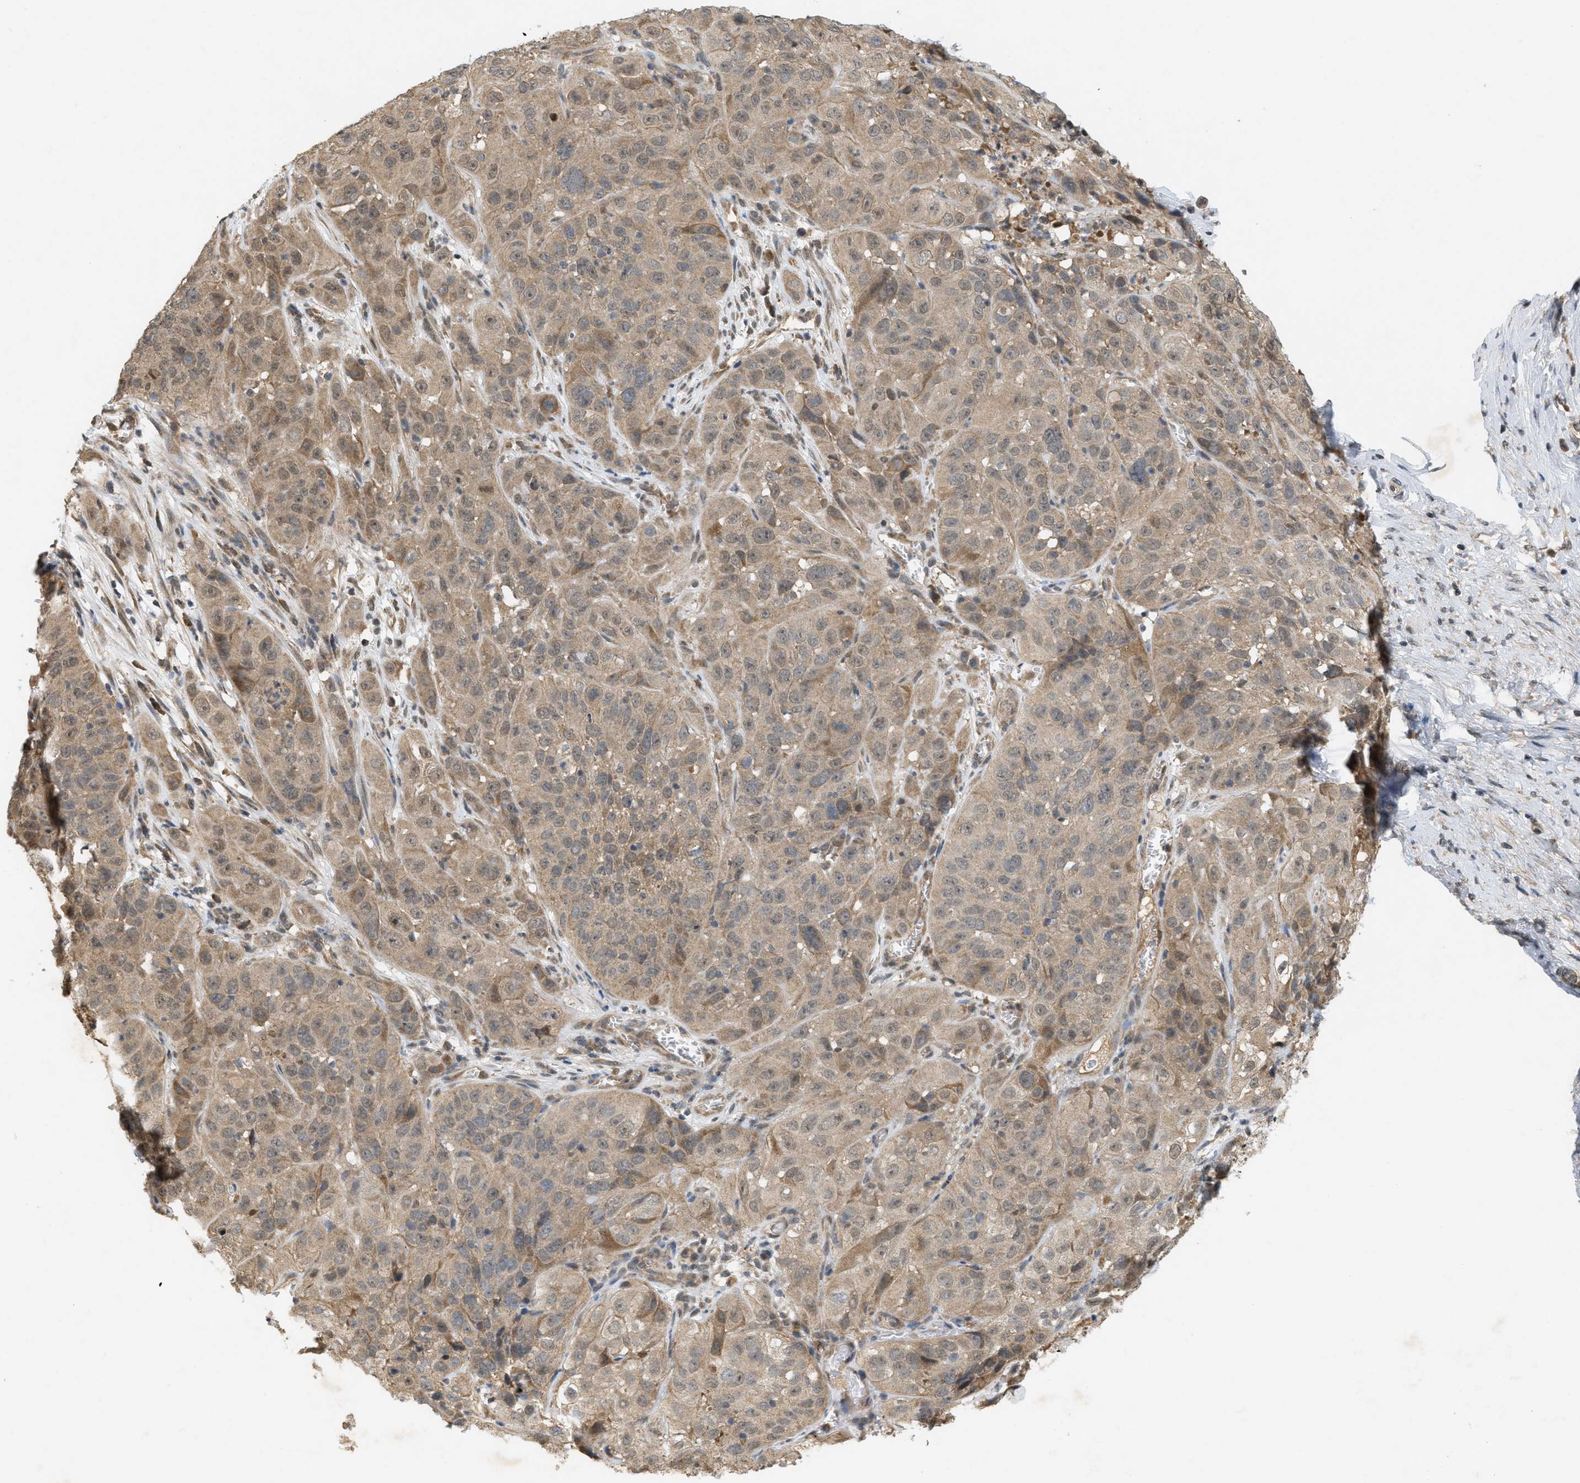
{"staining": {"intensity": "moderate", "quantity": ">75%", "location": "cytoplasmic/membranous"}, "tissue": "cervical cancer", "cell_type": "Tumor cells", "image_type": "cancer", "snomed": [{"axis": "morphology", "description": "Squamous cell carcinoma, NOS"}, {"axis": "topography", "description": "Cervix"}], "caption": "Immunohistochemical staining of cervical cancer (squamous cell carcinoma) displays moderate cytoplasmic/membranous protein staining in about >75% of tumor cells.", "gene": "PRKD1", "patient": {"sex": "female", "age": 32}}